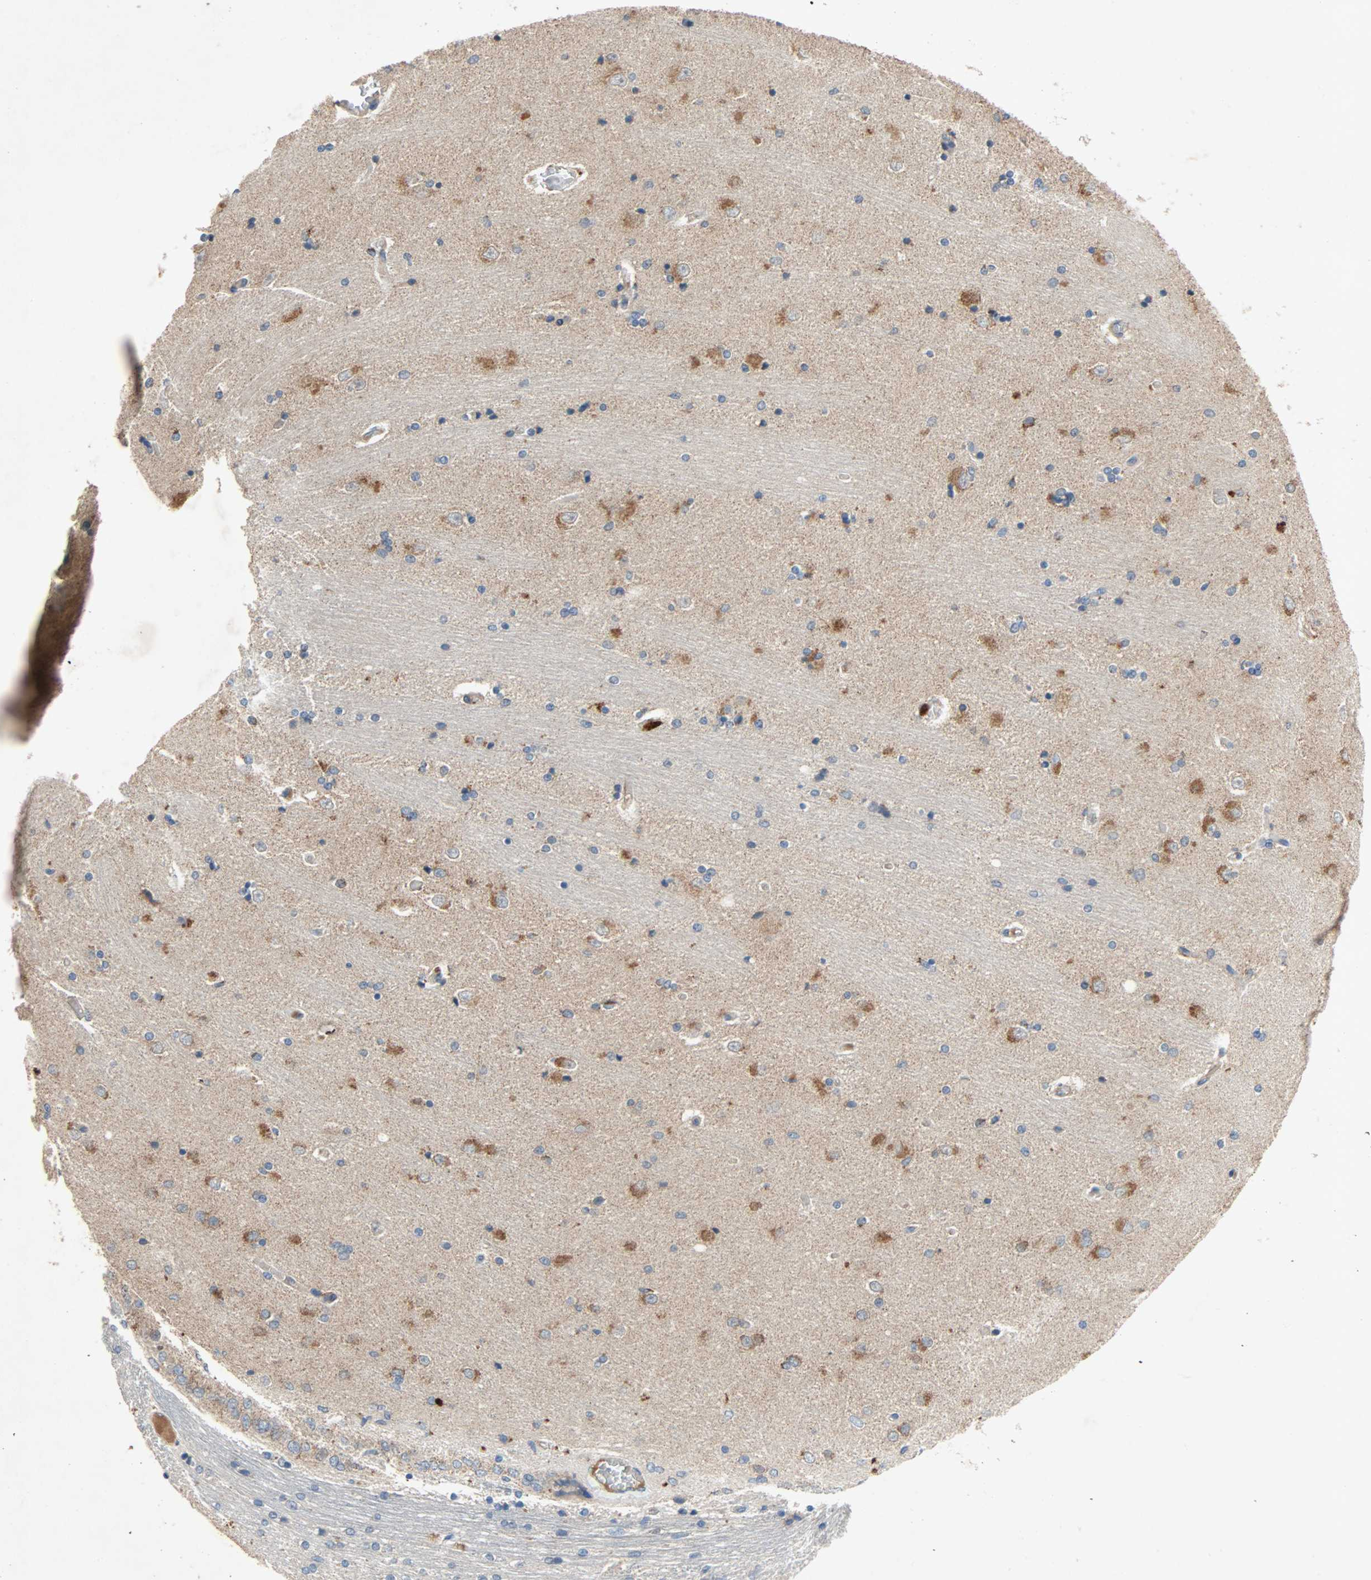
{"staining": {"intensity": "moderate", "quantity": "25%-75%", "location": "cytoplasmic/membranous"}, "tissue": "hippocampus", "cell_type": "Glial cells", "image_type": "normal", "snomed": [{"axis": "morphology", "description": "Normal tissue, NOS"}, {"axis": "topography", "description": "Hippocampus"}], "caption": "Normal hippocampus reveals moderate cytoplasmic/membranous positivity in approximately 25%-75% of glial cells.", "gene": "XYLT1", "patient": {"sex": "female", "age": 54}}